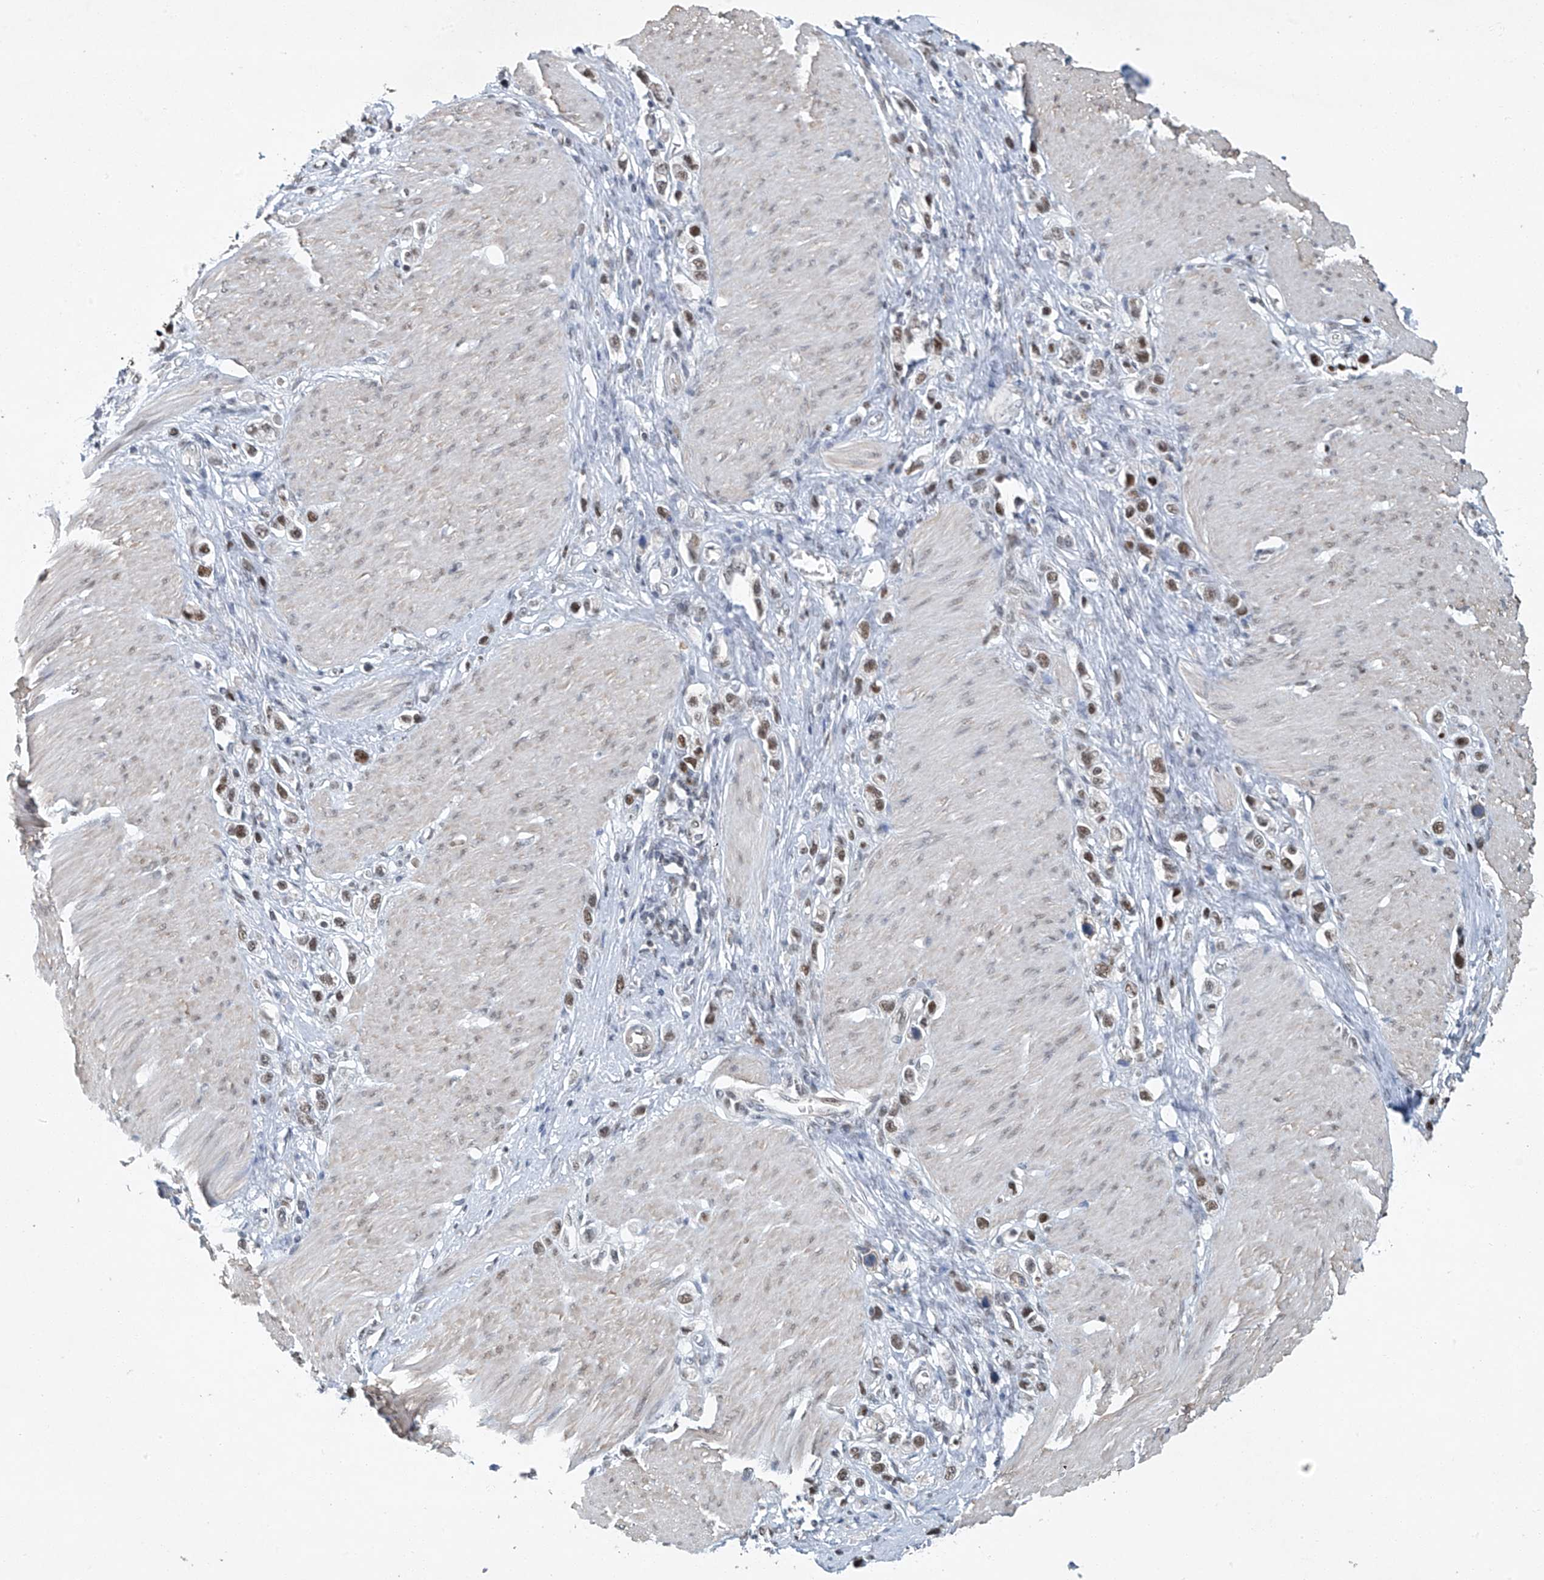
{"staining": {"intensity": "moderate", "quantity": ">75%", "location": "nuclear"}, "tissue": "stomach cancer", "cell_type": "Tumor cells", "image_type": "cancer", "snomed": [{"axis": "morphology", "description": "Normal tissue, NOS"}, {"axis": "morphology", "description": "Adenocarcinoma, NOS"}, {"axis": "topography", "description": "Stomach, upper"}, {"axis": "topography", "description": "Stomach"}], "caption": "This is an image of immunohistochemistry staining of stomach adenocarcinoma, which shows moderate positivity in the nuclear of tumor cells.", "gene": "TAF8", "patient": {"sex": "female", "age": 65}}